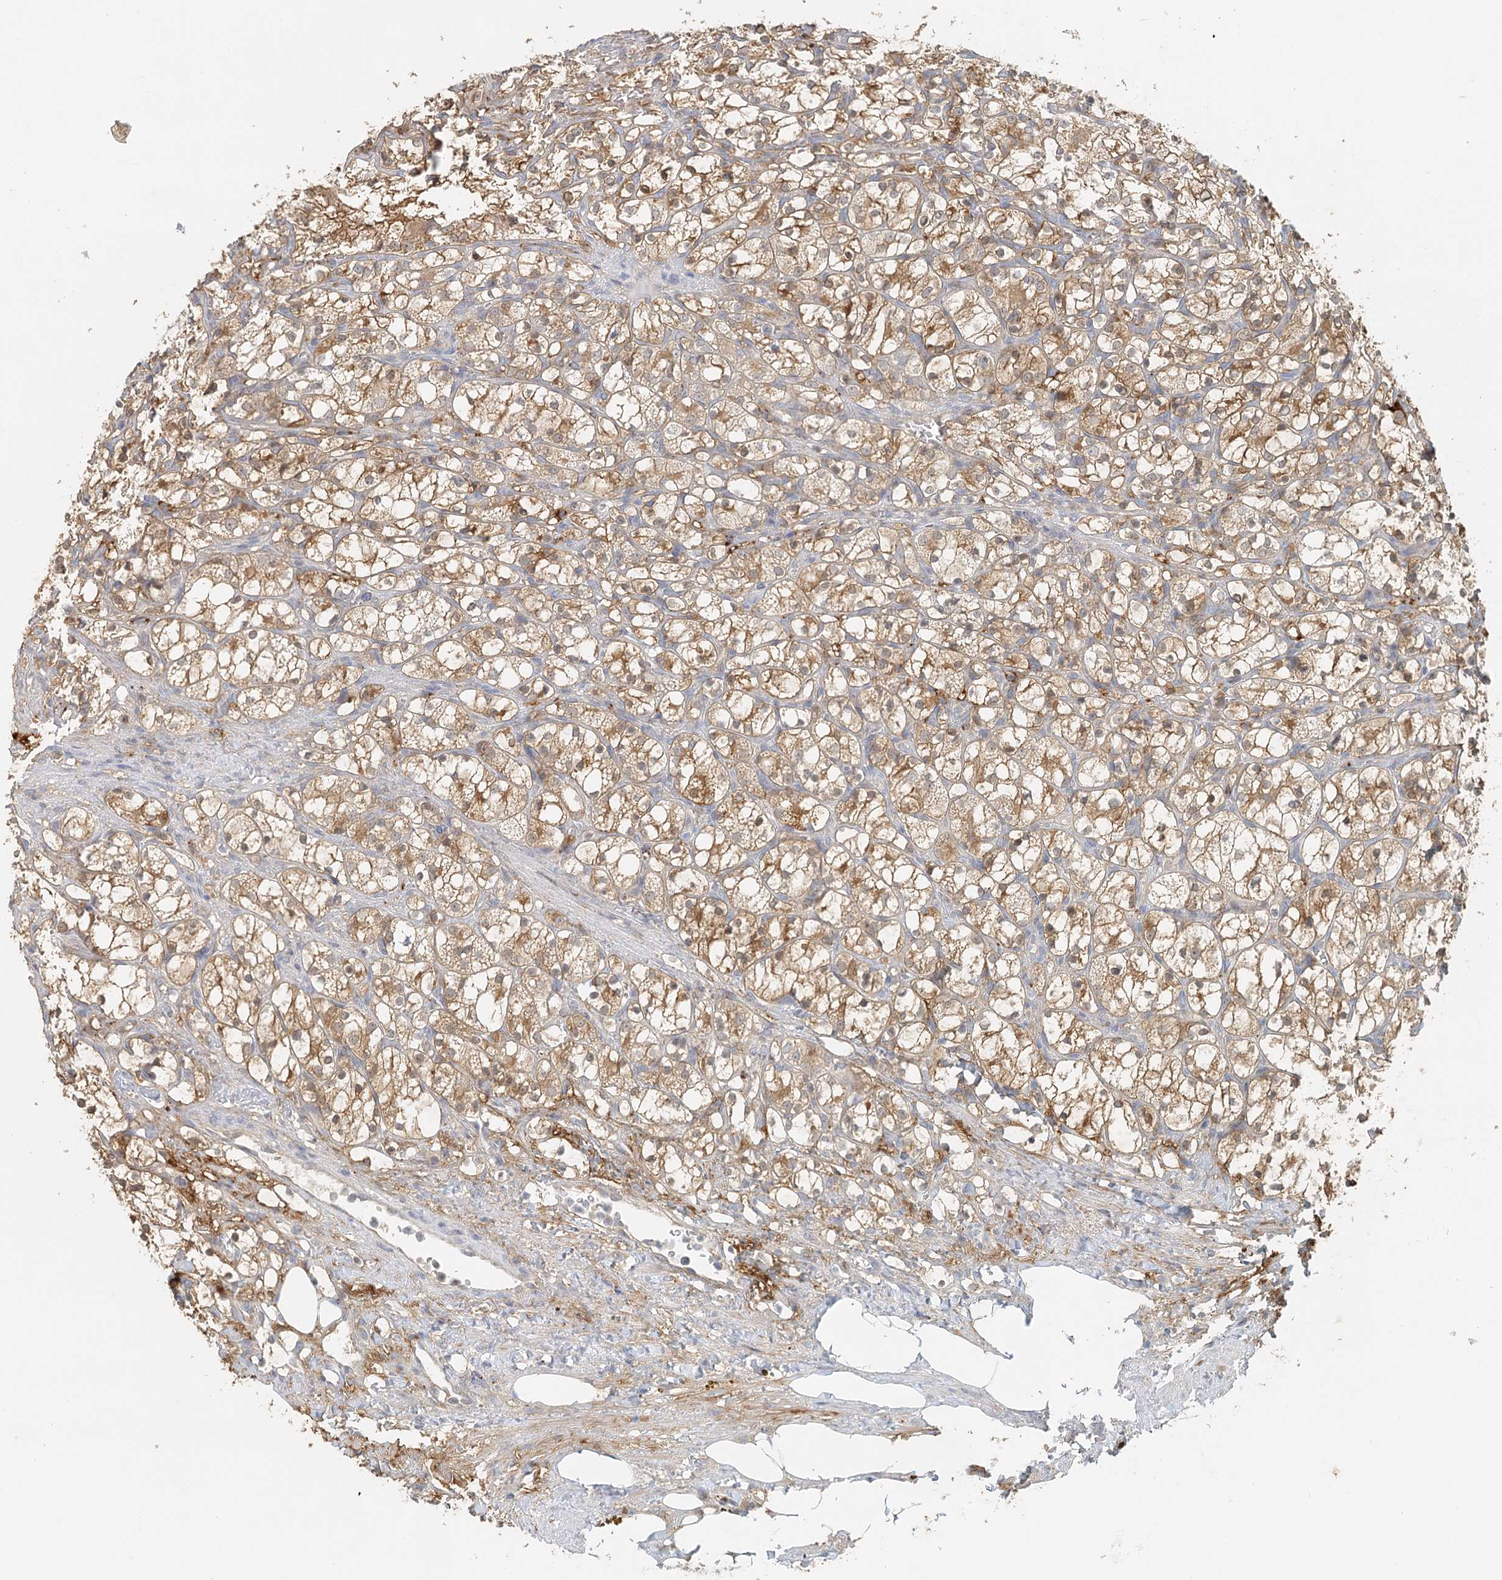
{"staining": {"intensity": "moderate", "quantity": ">75%", "location": "cytoplasmic/membranous"}, "tissue": "renal cancer", "cell_type": "Tumor cells", "image_type": "cancer", "snomed": [{"axis": "morphology", "description": "Adenocarcinoma, NOS"}, {"axis": "topography", "description": "Kidney"}], "caption": "Immunohistochemical staining of adenocarcinoma (renal) displays medium levels of moderate cytoplasmic/membranous protein positivity in about >75% of tumor cells.", "gene": "VSIG1", "patient": {"sex": "female", "age": 69}}